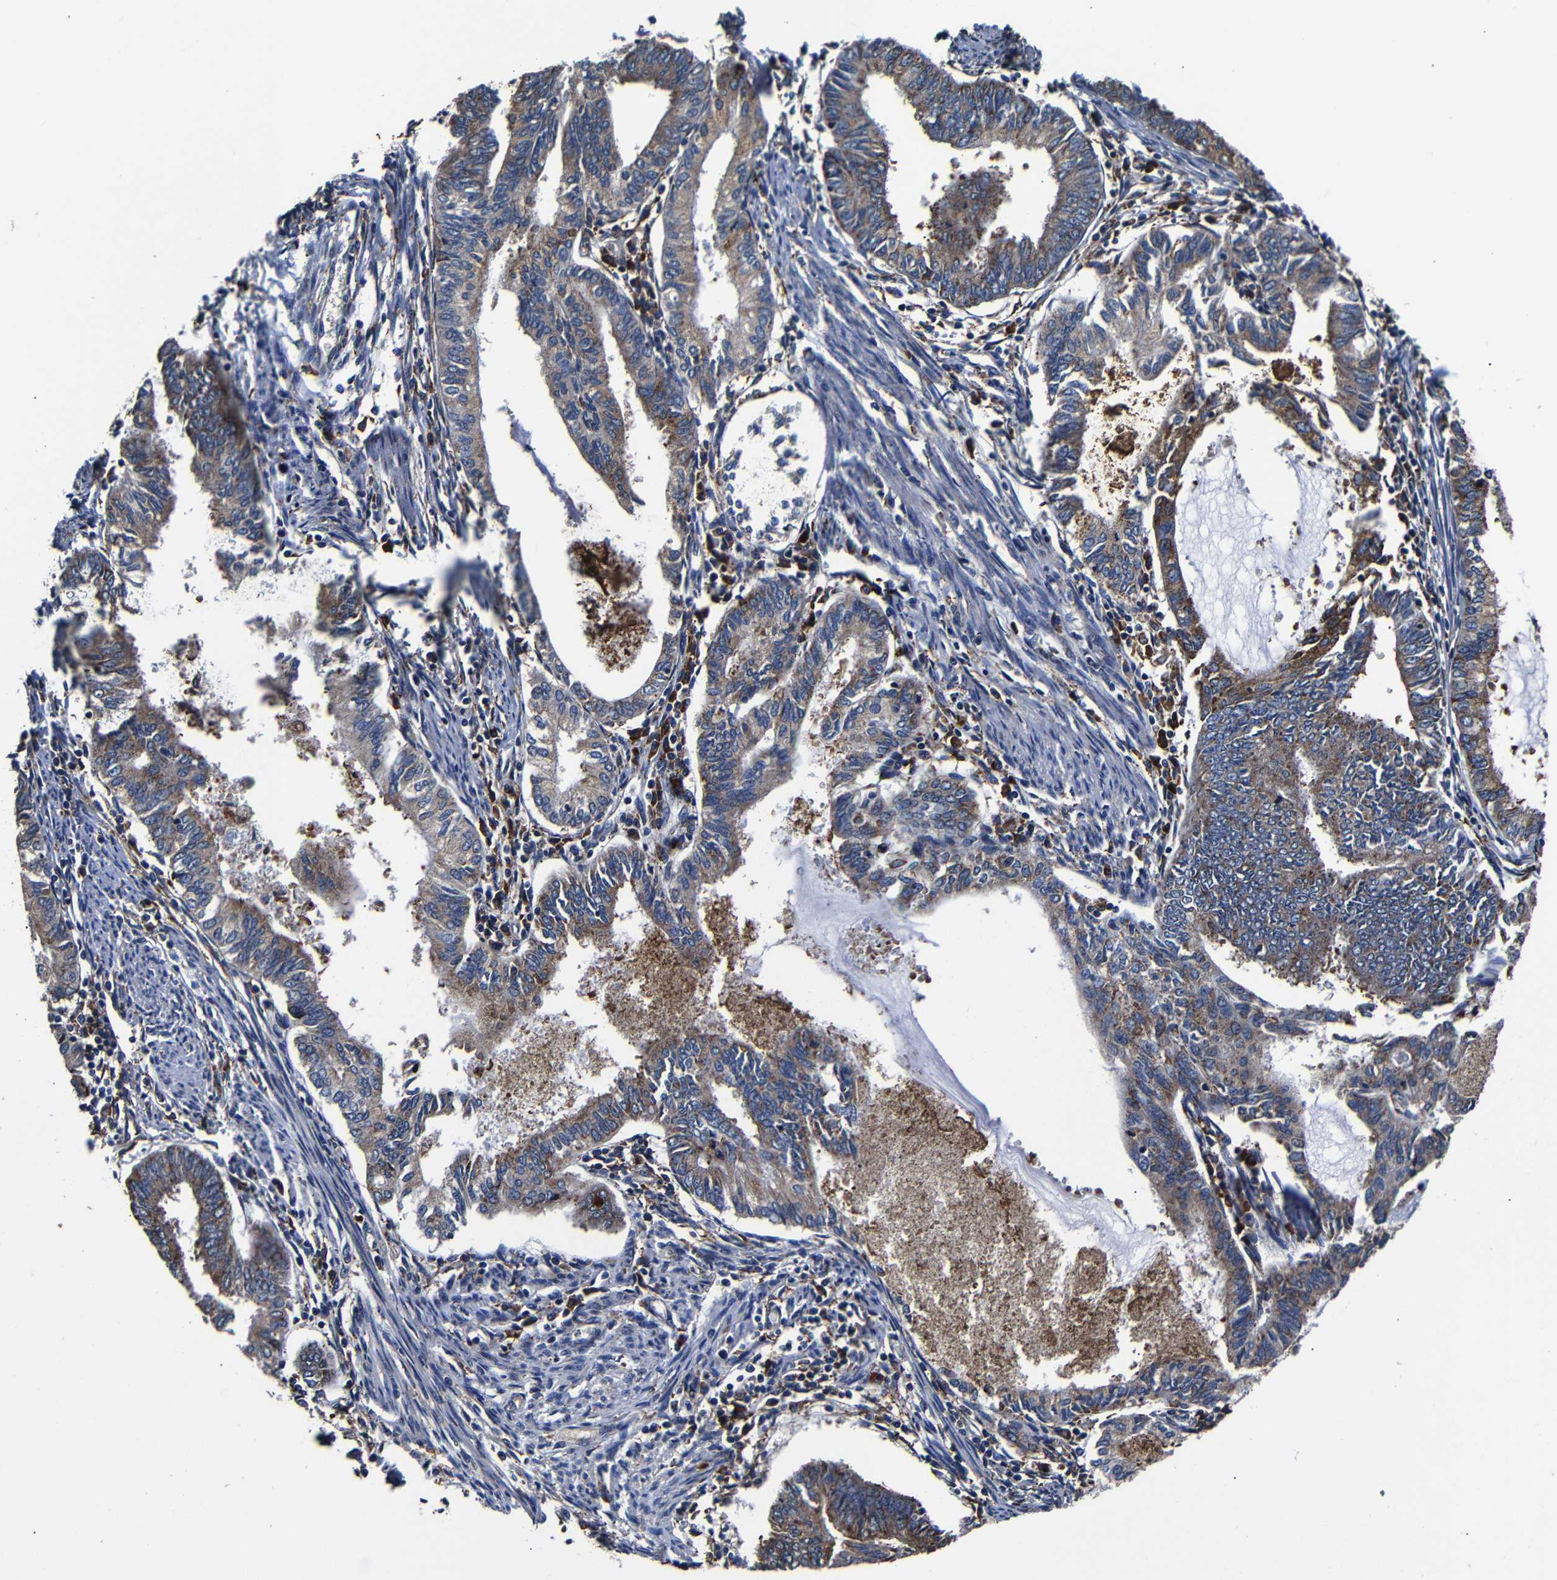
{"staining": {"intensity": "moderate", "quantity": "25%-75%", "location": "cytoplasmic/membranous"}, "tissue": "endometrial cancer", "cell_type": "Tumor cells", "image_type": "cancer", "snomed": [{"axis": "morphology", "description": "Adenocarcinoma, NOS"}, {"axis": "topography", "description": "Endometrium"}], "caption": "High-magnification brightfield microscopy of endometrial cancer stained with DAB (3,3'-diaminobenzidine) (brown) and counterstained with hematoxylin (blue). tumor cells exhibit moderate cytoplasmic/membranous expression is present in approximately25%-75% of cells.", "gene": "SCN9A", "patient": {"sex": "female", "age": 86}}